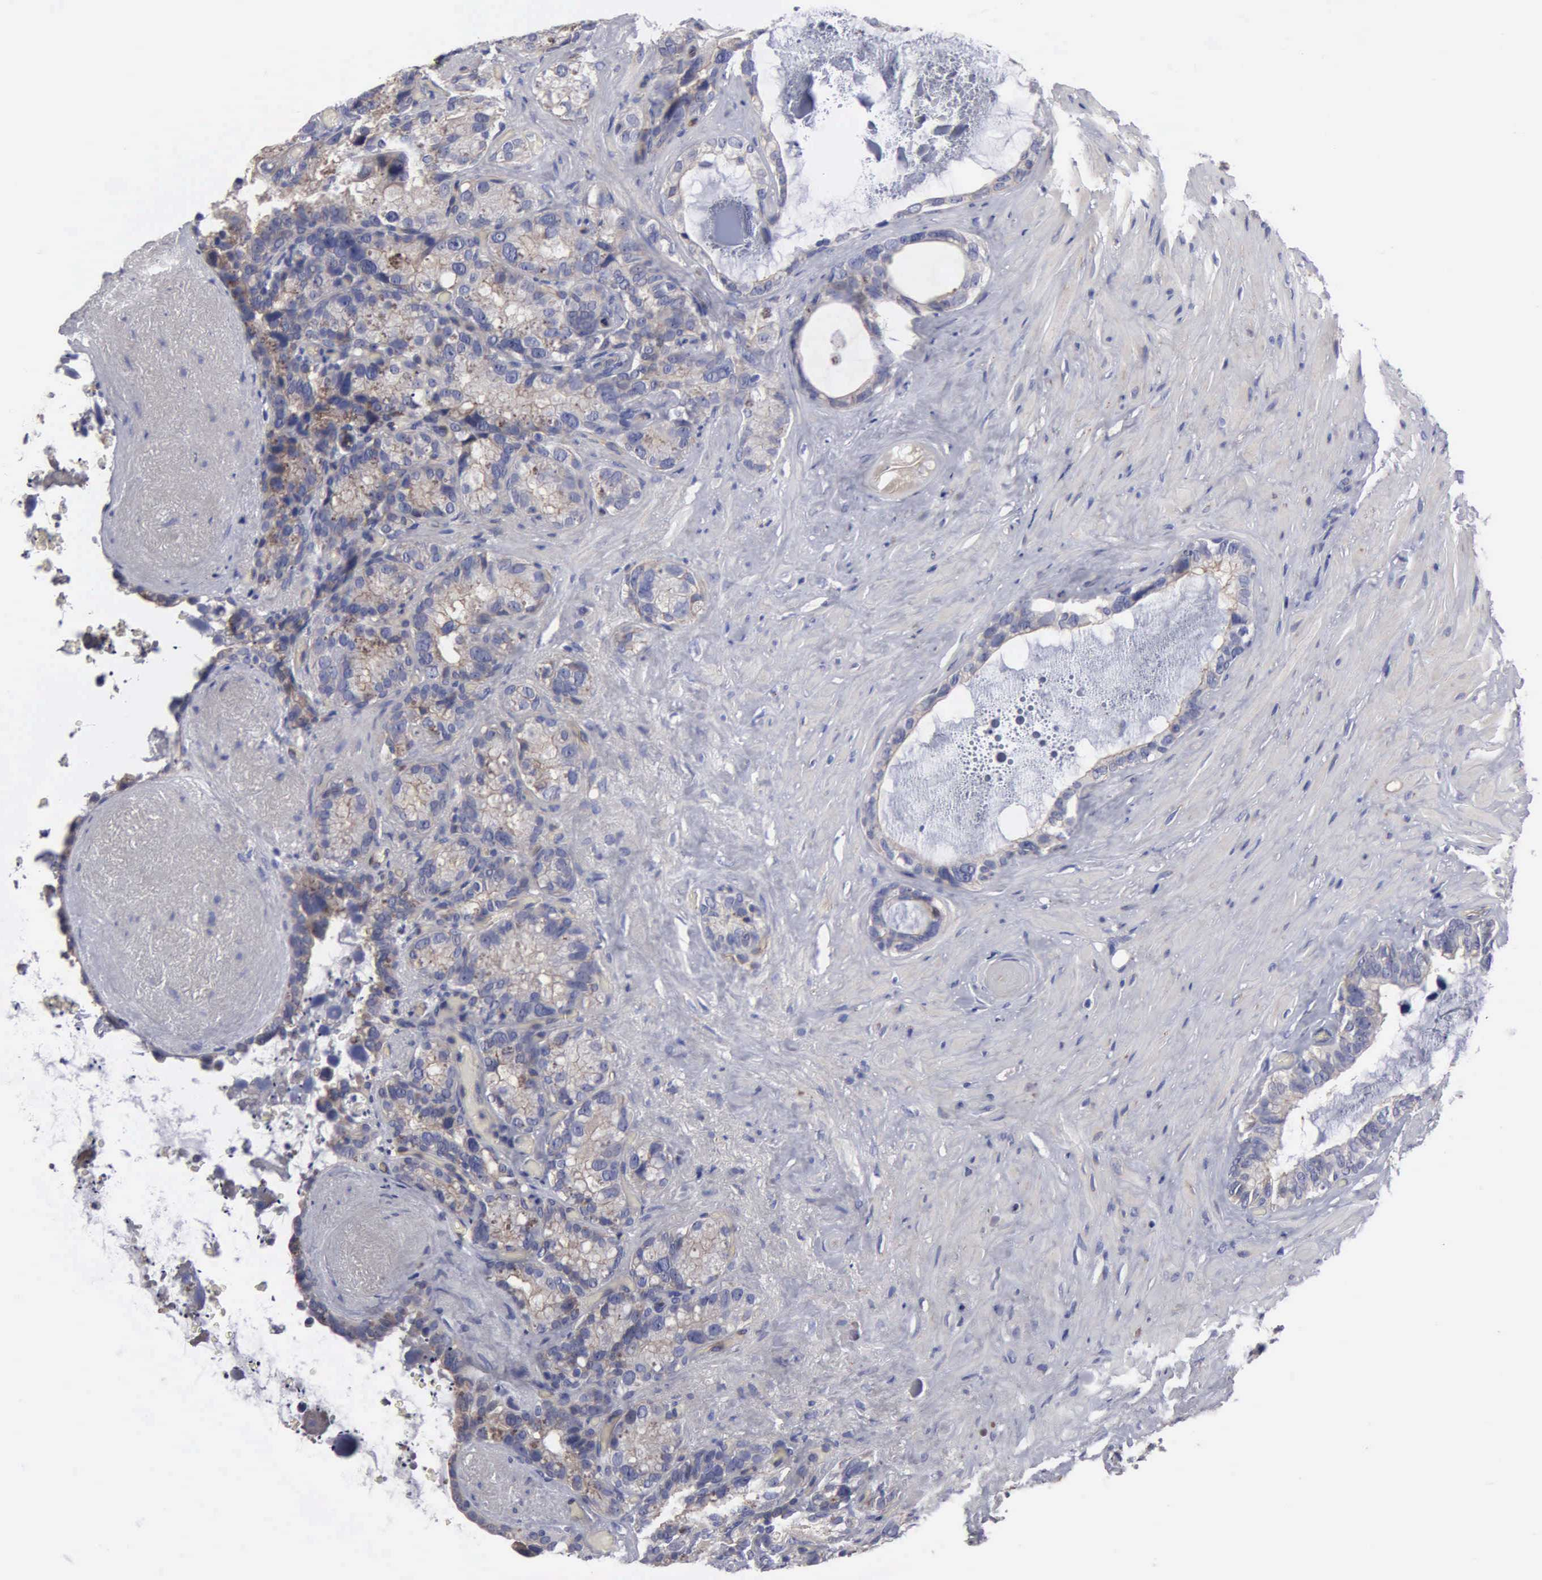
{"staining": {"intensity": "weak", "quantity": "25%-75%", "location": "cytoplasmic/membranous"}, "tissue": "seminal vesicle", "cell_type": "Glandular cells", "image_type": "normal", "snomed": [{"axis": "morphology", "description": "Normal tissue, NOS"}, {"axis": "topography", "description": "Seminal veicle"}], "caption": "Brown immunohistochemical staining in unremarkable seminal vesicle shows weak cytoplasmic/membranous expression in approximately 25%-75% of glandular cells. The protein is stained brown, and the nuclei are stained in blue (DAB IHC with brightfield microscopy, high magnification).", "gene": "RDX", "patient": {"sex": "male", "age": 63}}